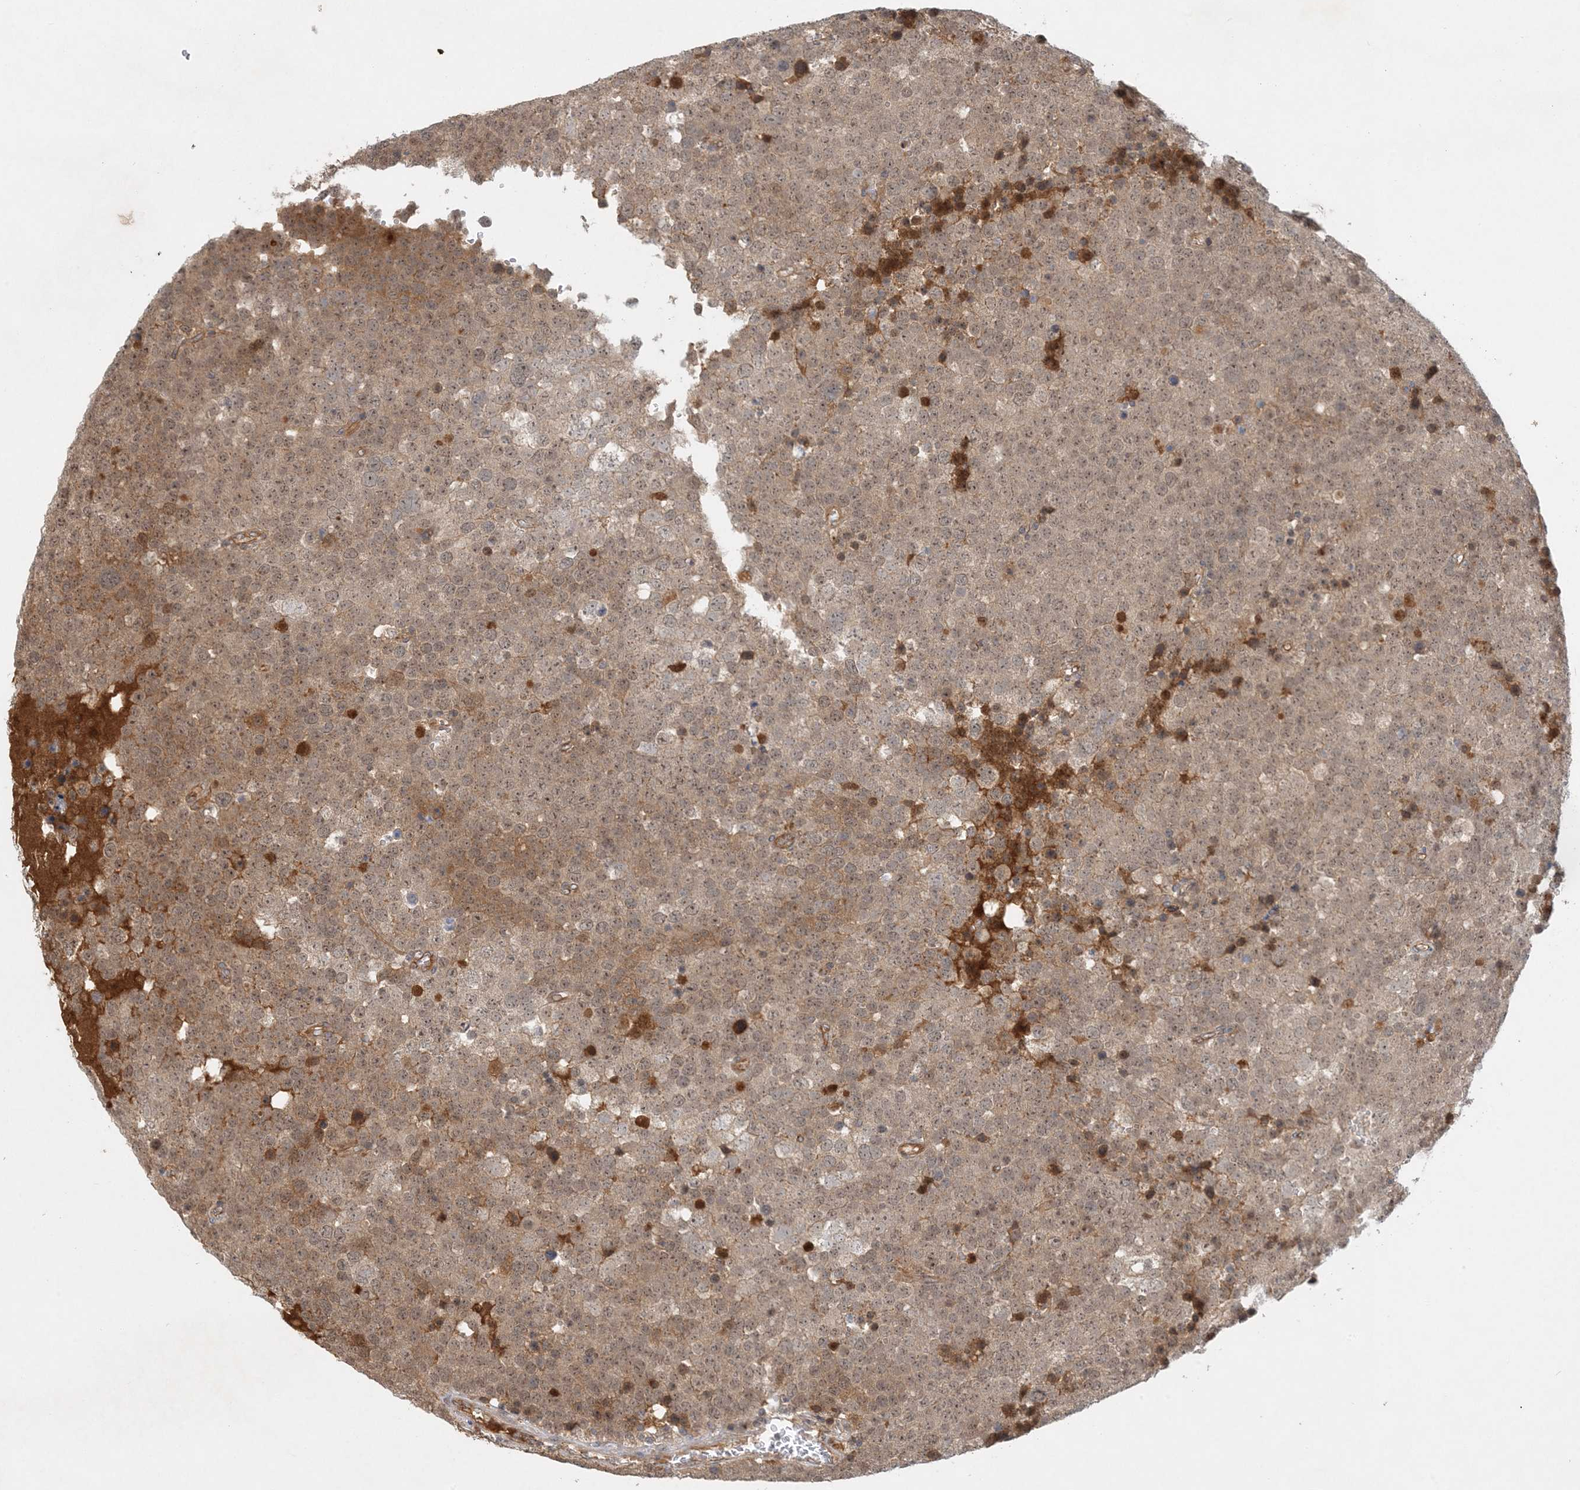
{"staining": {"intensity": "weak", "quantity": "25%-75%", "location": "cytoplasmic/membranous"}, "tissue": "testis cancer", "cell_type": "Tumor cells", "image_type": "cancer", "snomed": [{"axis": "morphology", "description": "Seminoma, NOS"}, {"axis": "topography", "description": "Testis"}], "caption": "Testis cancer (seminoma) stained with IHC displays weak cytoplasmic/membranous staining in approximately 25%-75% of tumor cells. (DAB IHC, brown staining for protein, blue staining for nuclei).", "gene": "ZCCHC4", "patient": {"sex": "male", "age": 71}}